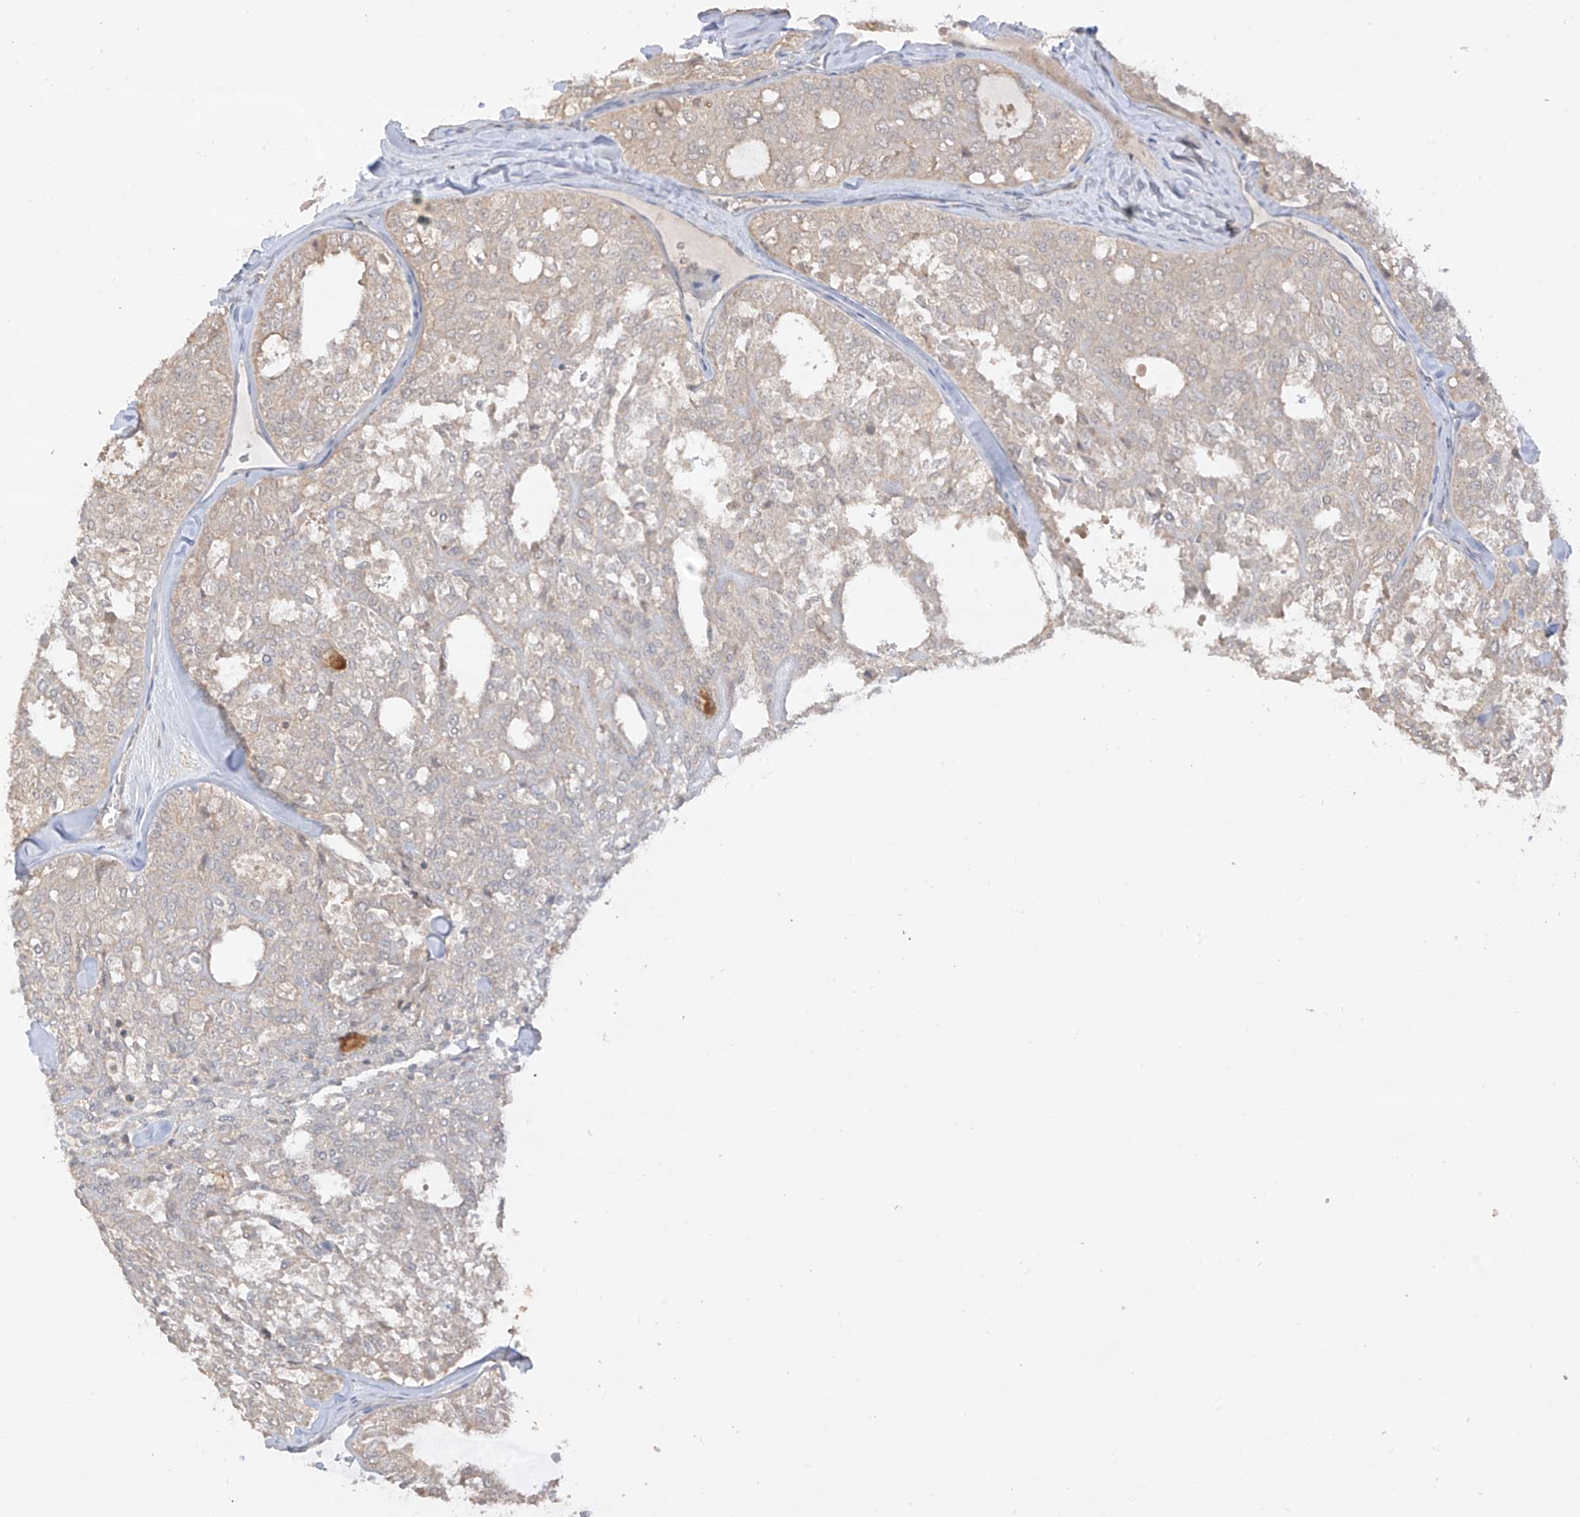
{"staining": {"intensity": "negative", "quantity": "none", "location": "none"}, "tissue": "thyroid cancer", "cell_type": "Tumor cells", "image_type": "cancer", "snomed": [{"axis": "morphology", "description": "Follicular adenoma carcinoma, NOS"}, {"axis": "topography", "description": "Thyroid gland"}], "caption": "High magnification brightfield microscopy of thyroid cancer (follicular adenoma carcinoma) stained with DAB (3,3'-diaminobenzidine) (brown) and counterstained with hematoxylin (blue): tumor cells show no significant positivity.", "gene": "ANGEL2", "patient": {"sex": "male", "age": 75}}